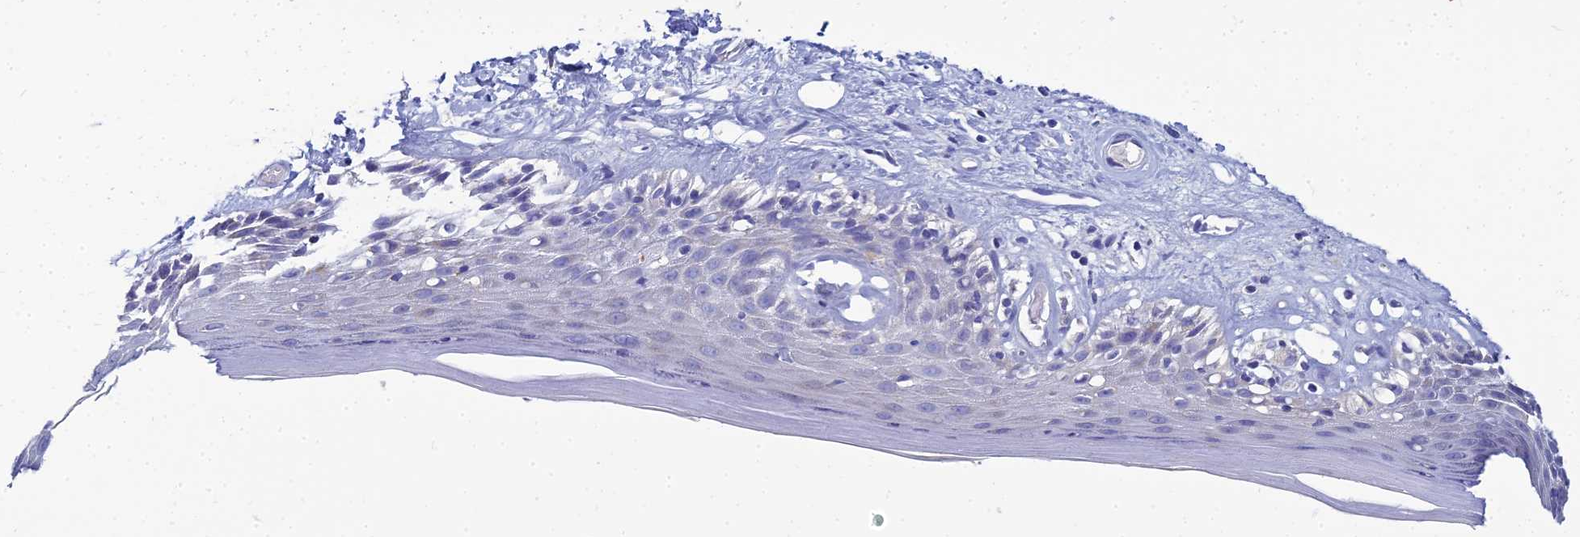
{"staining": {"intensity": "weak", "quantity": "<25%", "location": "cytoplasmic/membranous"}, "tissue": "skin", "cell_type": "Epidermal cells", "image_type": "normal", "snomed": [{"axis": "morphology", "description": "Normal tissue, NOS"}, {"axis": "topography", "description": "Adipose tissue"}, {"axis": "topography", "description": "Vascular tissue"}, {"axis": "topography", "description": "Vulva"}, {"axis": "topography", "description": "Peripheral nerve tissue"}], "caption": "Immunohistochemical staining of normal human skin displays no significant staining in epidermal cells.", "gene": "NPY", "patient": {"sex": "female", "age": 86}}